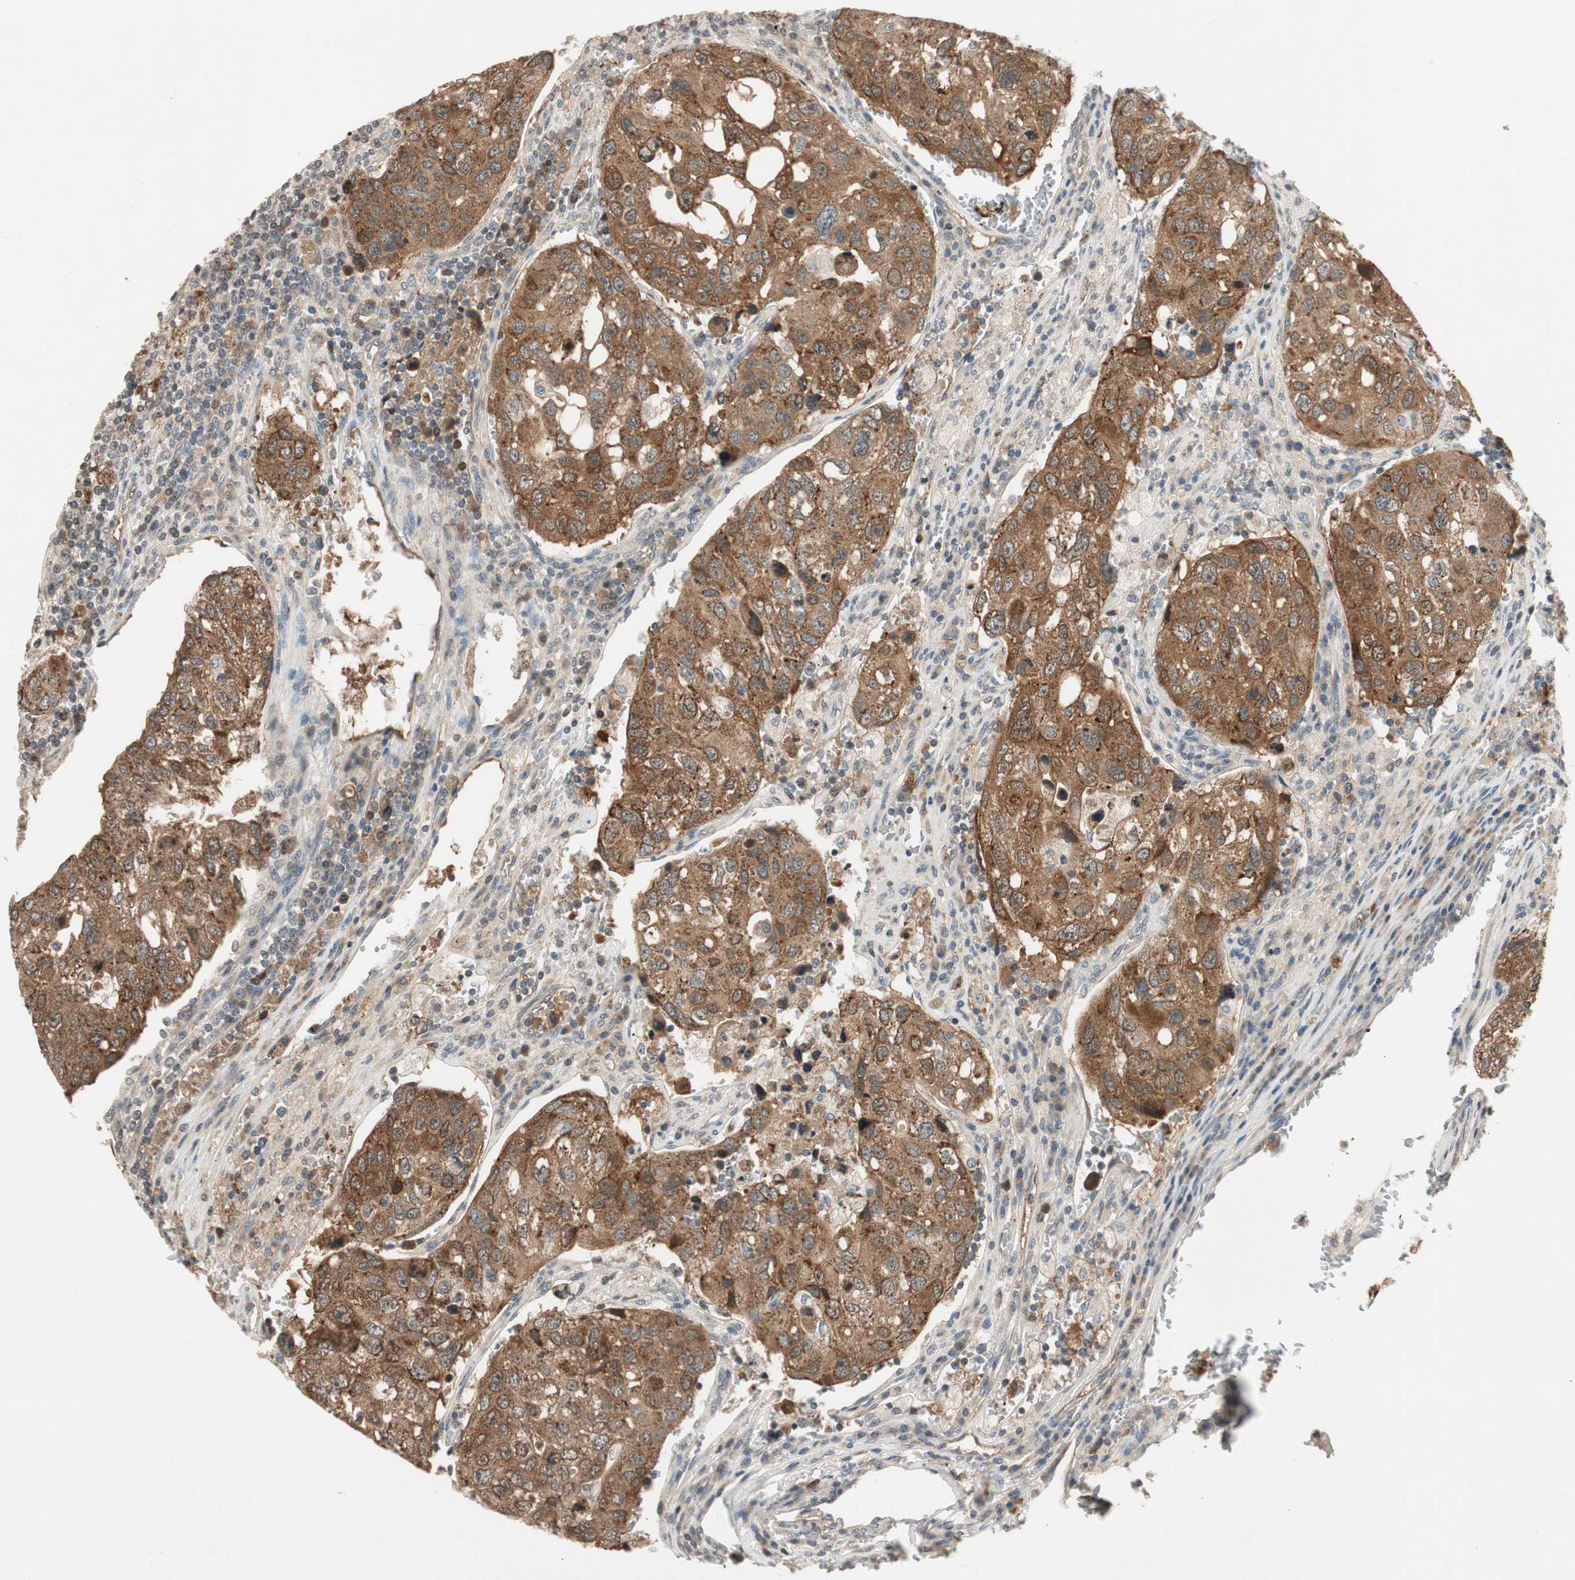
{"staining": {"intensity": "moderate", "quantity": ">75%", "location": "cytoplasmic/membranous"}, "tissue": "urothelial cancer", "cell_type": "Tumor cells", "image_type": "cancer", "snomed": [{"axis": "morphology", "description": "Urothelial carcinoma, High grade"}, {"axis": "topography", "description": "Lymph node"}, {"axis": "topography", "description": "Urinary bladder"}], "caption": "IHC (DAB (3,3'-diaminobenzidine)) staining of human urothelial cancer demonstrates moderate cytoplasmic/membranous protein positivity in about >75% of tumor cells. (DAB IHC with brightfield microscopy, high magnification).", "gene": "GCLM", "patient": {"sex": "male", "age": 51}}